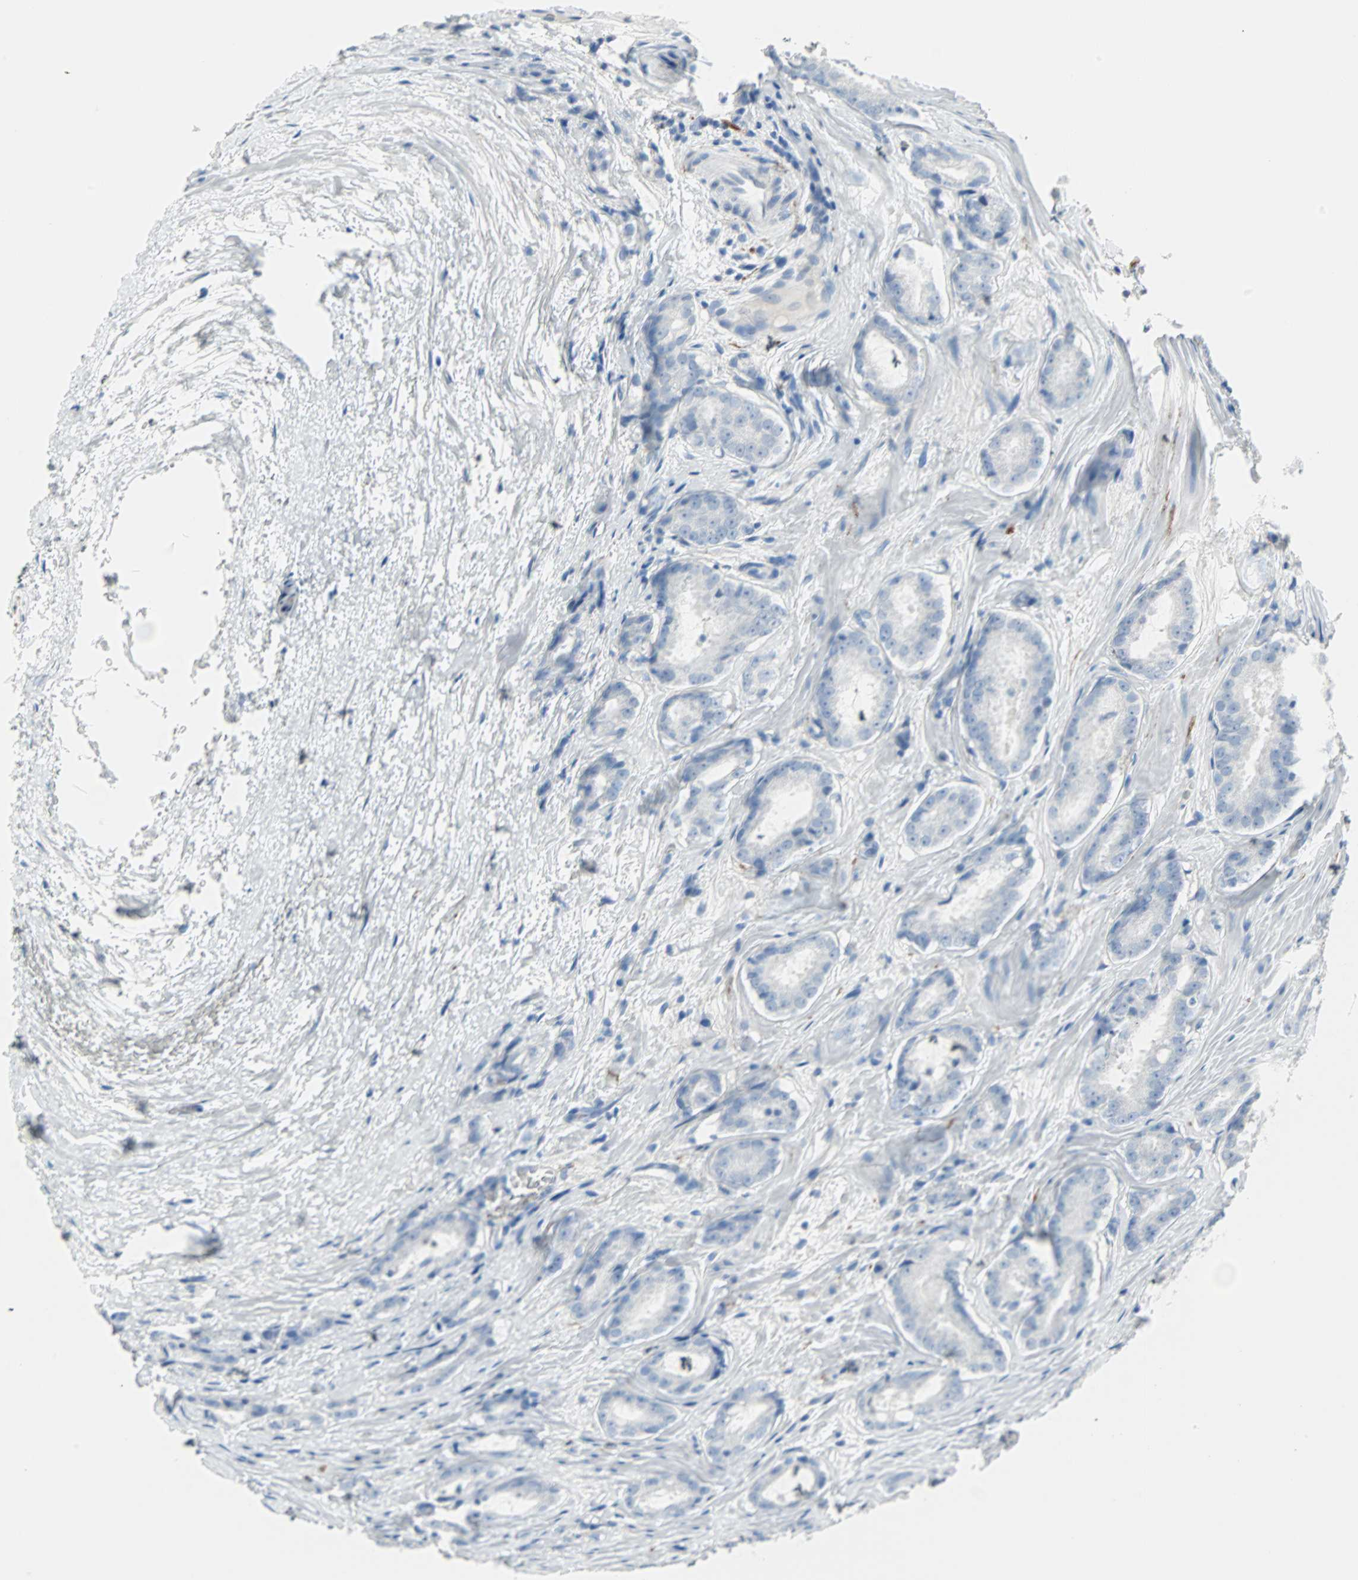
{"staining": {"intensity": "negative", "quantity": "none", "location": "none"}, "tissue": "prostate cancer", "cell_type": "Tumor cells", "image_type": "cancer", "snomed": [{"axis": "morphology", "description": "Adenocarcinoma, High grade"}, {"axis": "topography", "description": "Prostate"}], "caption": "The IHC image has no significant expression in tumor cells of prostate cancer tissue.", "gene": "STX1A", "patient": {"sex": "male", "age": 64}}